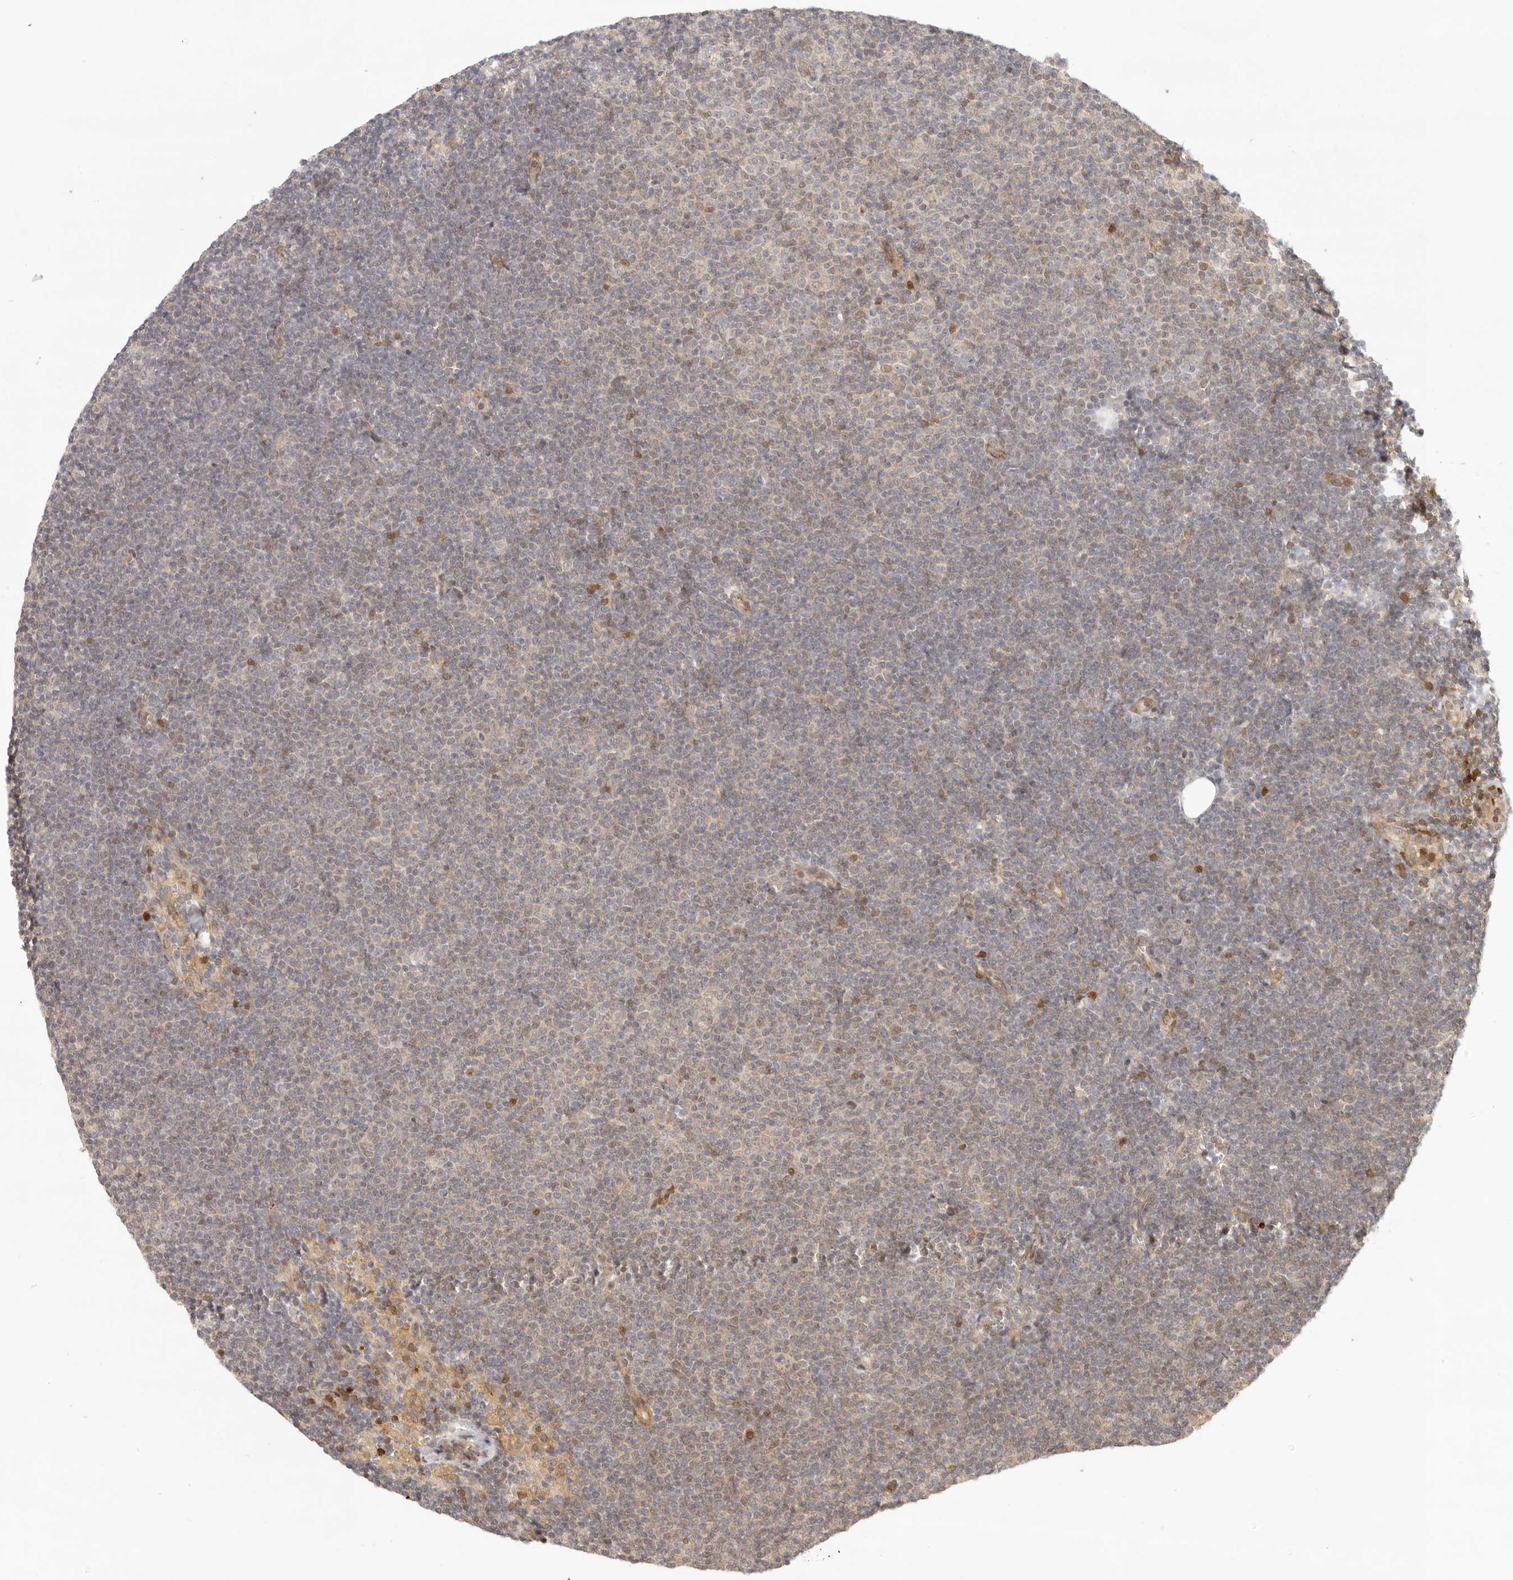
{"staining": {"intensity": "negative", "quantity": "none", "location": "none"}, "tissue": "lymphoma", "cell_type": "Tumor cells", "image_type": "cancer", "snomed": [{"axis": "morphology", "description": "Malignant lymphoma, non-Hodgkin's type, Low grade"}, {"axis": "topography", "description": "Lymph node"}], "caption": "Tumor cells are negative for protein expression in human lymphoma.", "gene": "AHDC1", "patient": {"sex": "female", "age": 53}}